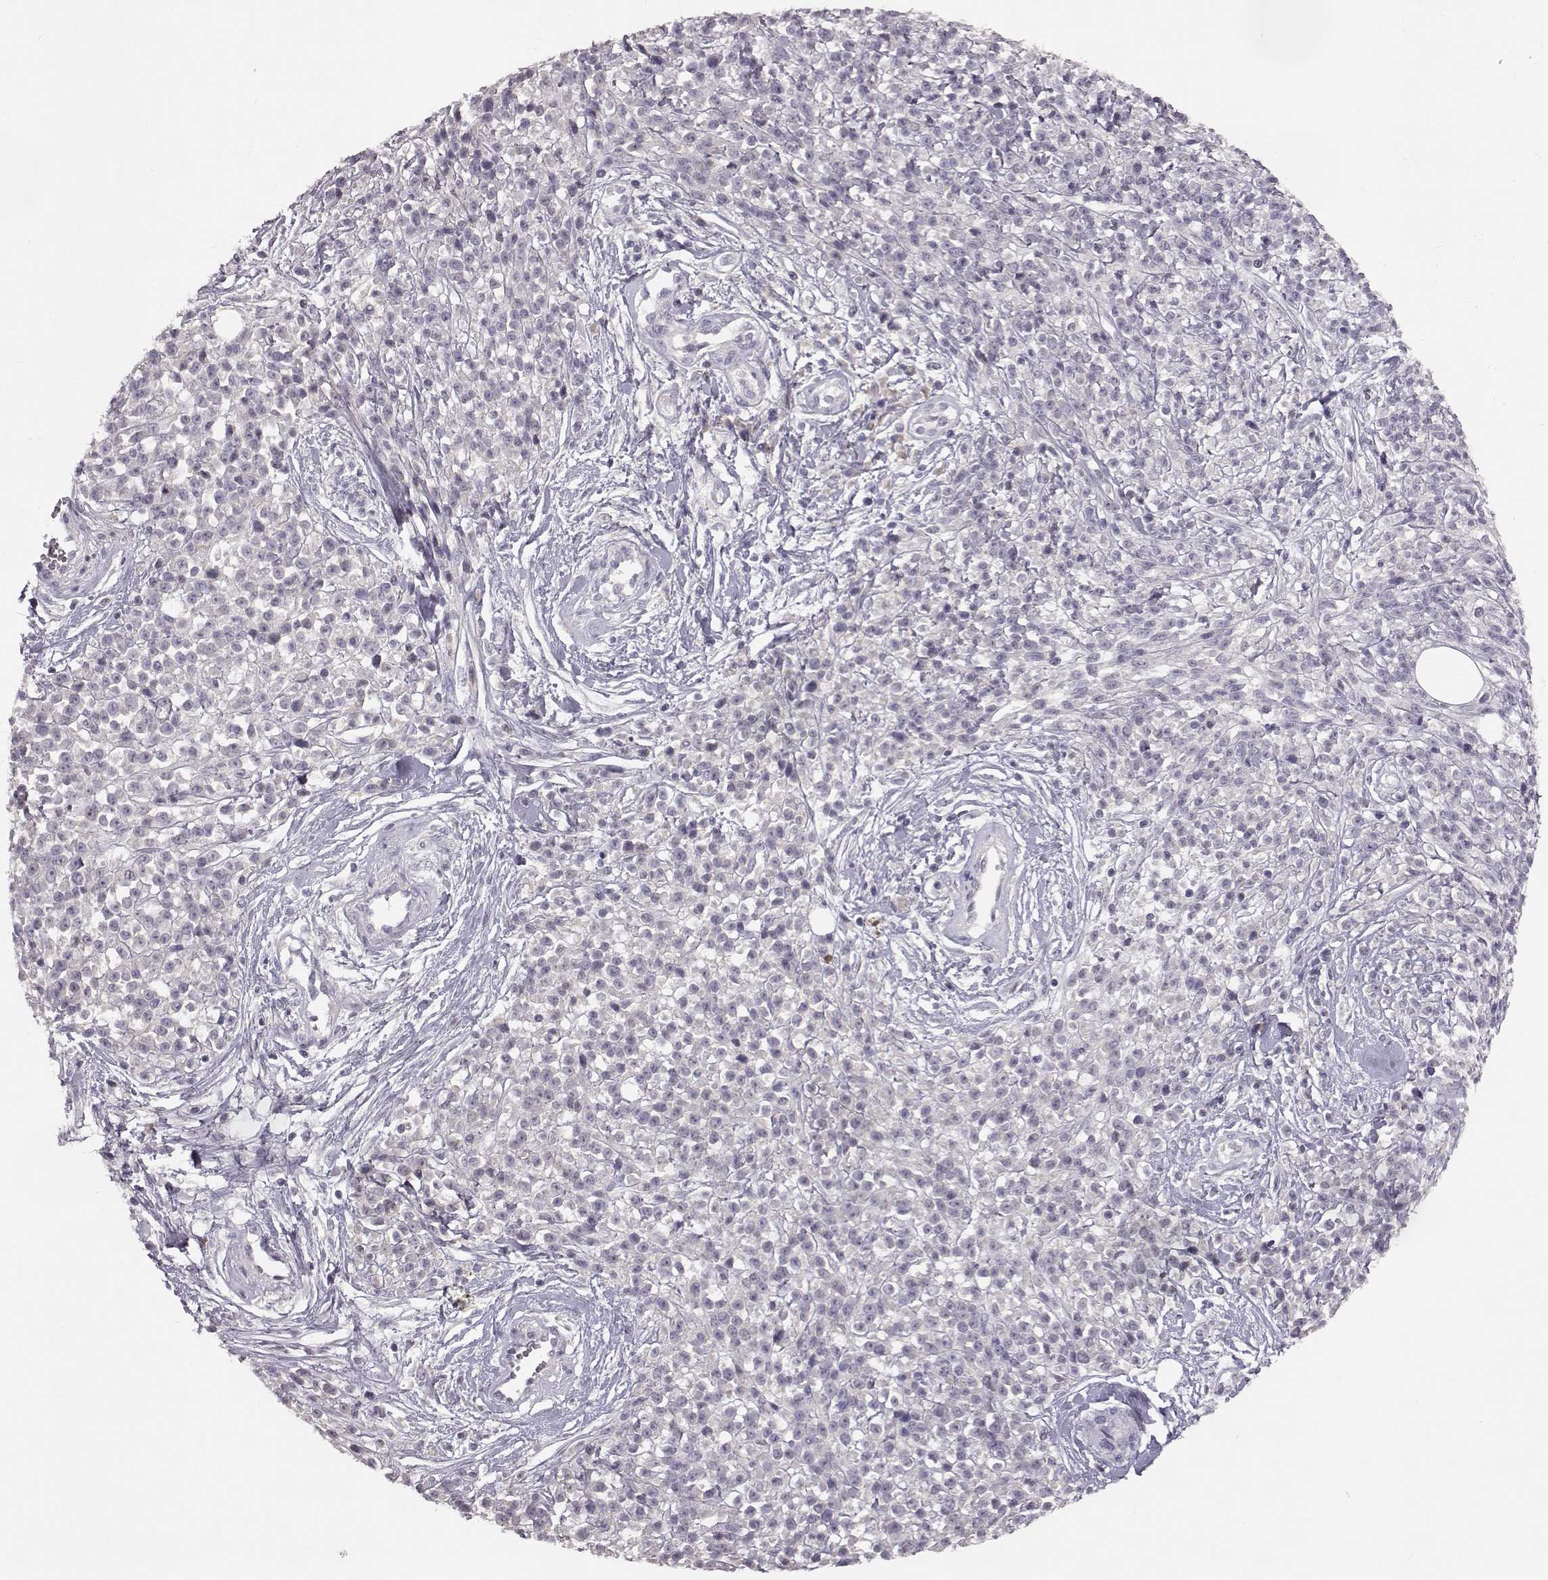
{"staining": {"intensity": "negative", "quantity": "none", "location": "none"}, "tissue": "melanoma", "cell_type": "Tumor cells", "image_type": "cancer", "snomed": [{"axis": "morphology", "description": "Malignant melanoma, NOS"}, {"axis": "topography", "description": "Skin"}, {"axis": "topography", "description": "Skin of trunk"}], "caption": "DAB immunohistochemical staining of human melanoma reveals no significant expression in tumor cells.", "gene": "SPAG17", "patient": {"sex": "male", "age": 74}}